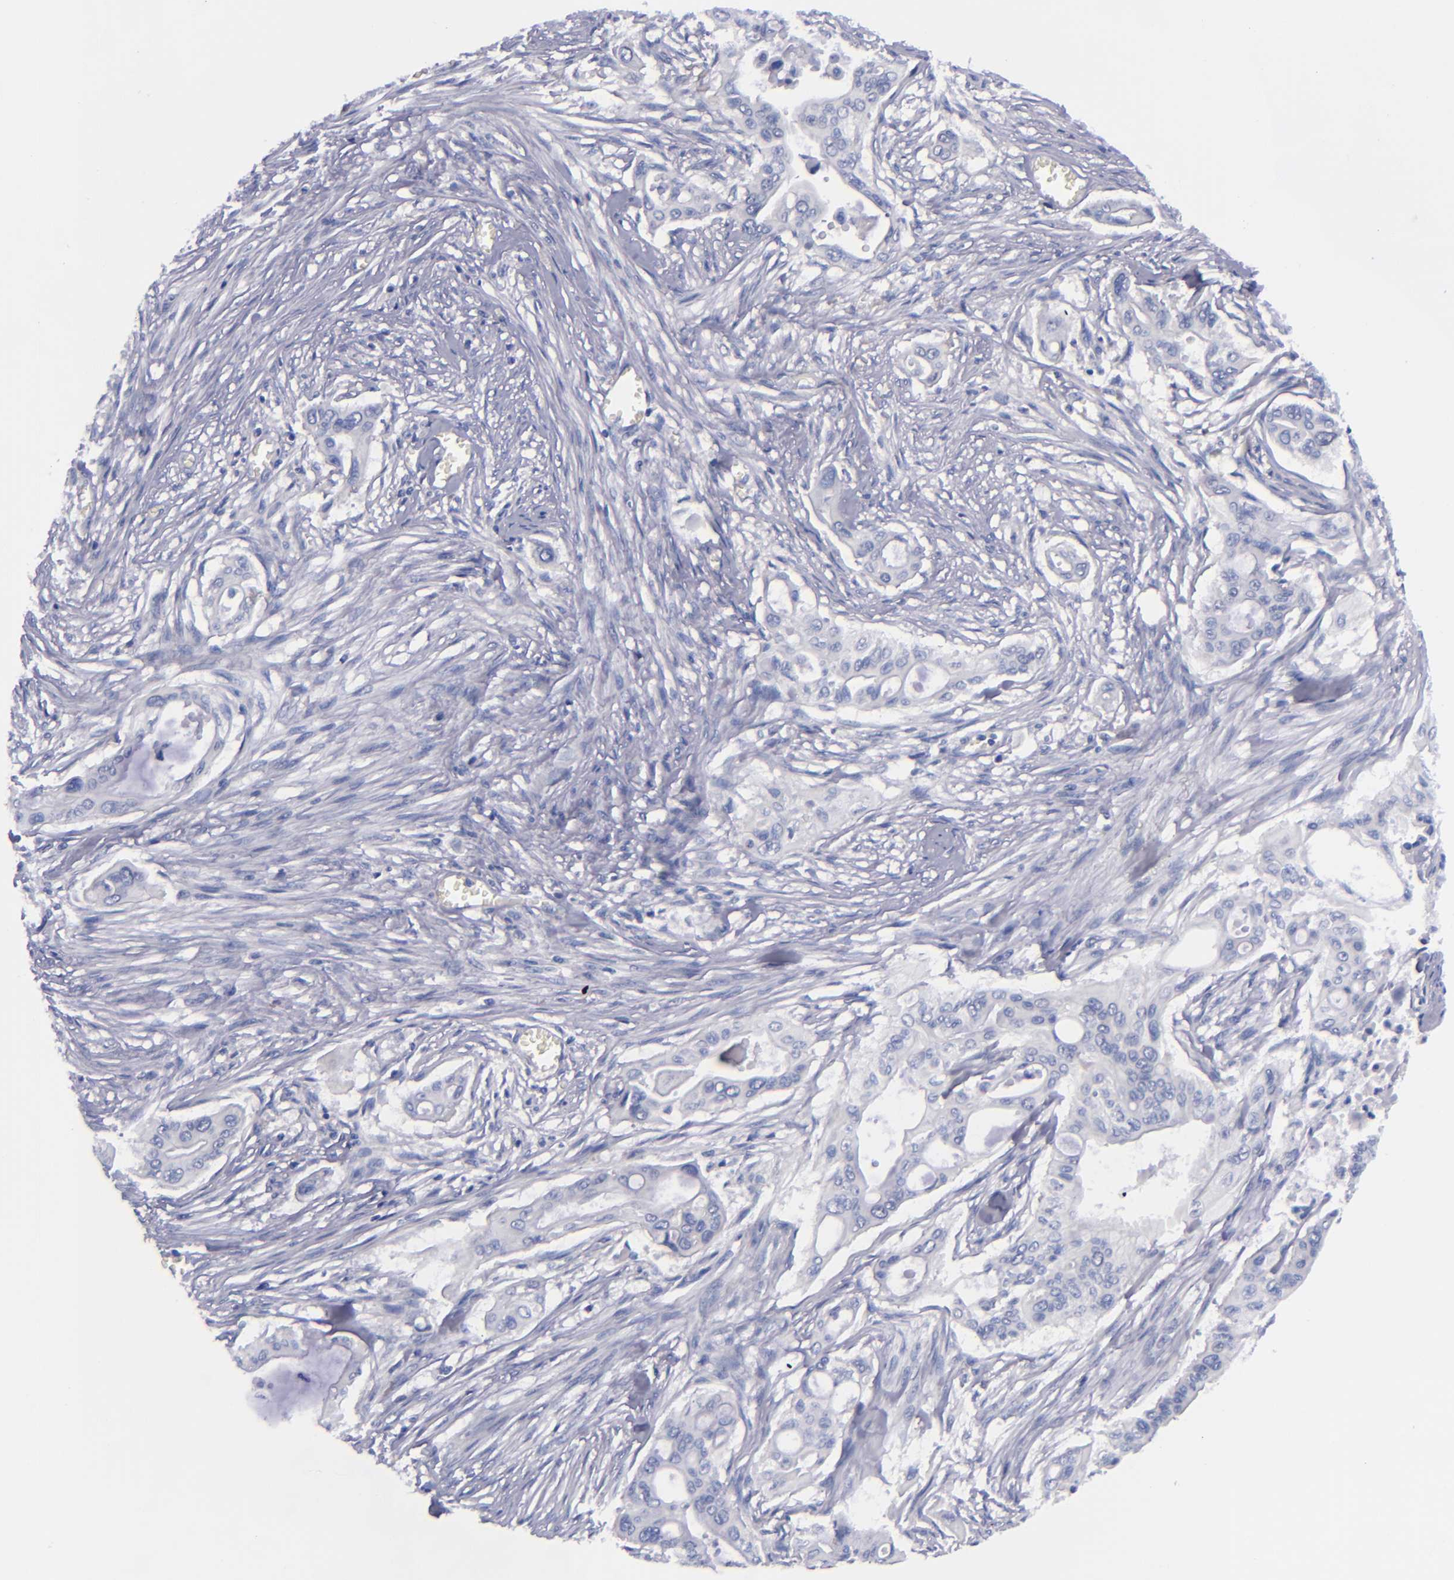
{"staining": {"intensity": "negative", "quantity": "none", "location": "none"}, "tissue": "pancreatic cancer", "cell_type": "Tumor cells", "image_type": "cancer", "snomed": [{"axis": "morphology", "description": "Adenocarcinoma, NOS"}, {"axis": "topography", "description": "Pancreas"}], "caption": "Image shows no protein positivity in tumor cells of pancreatic adenocarcinoma tissue. (DAB immunohistochemistry (IHC) with hematoxylin counter stain).", "gene": "MCM7", "patient": {"sex": "male", "age": 77}}